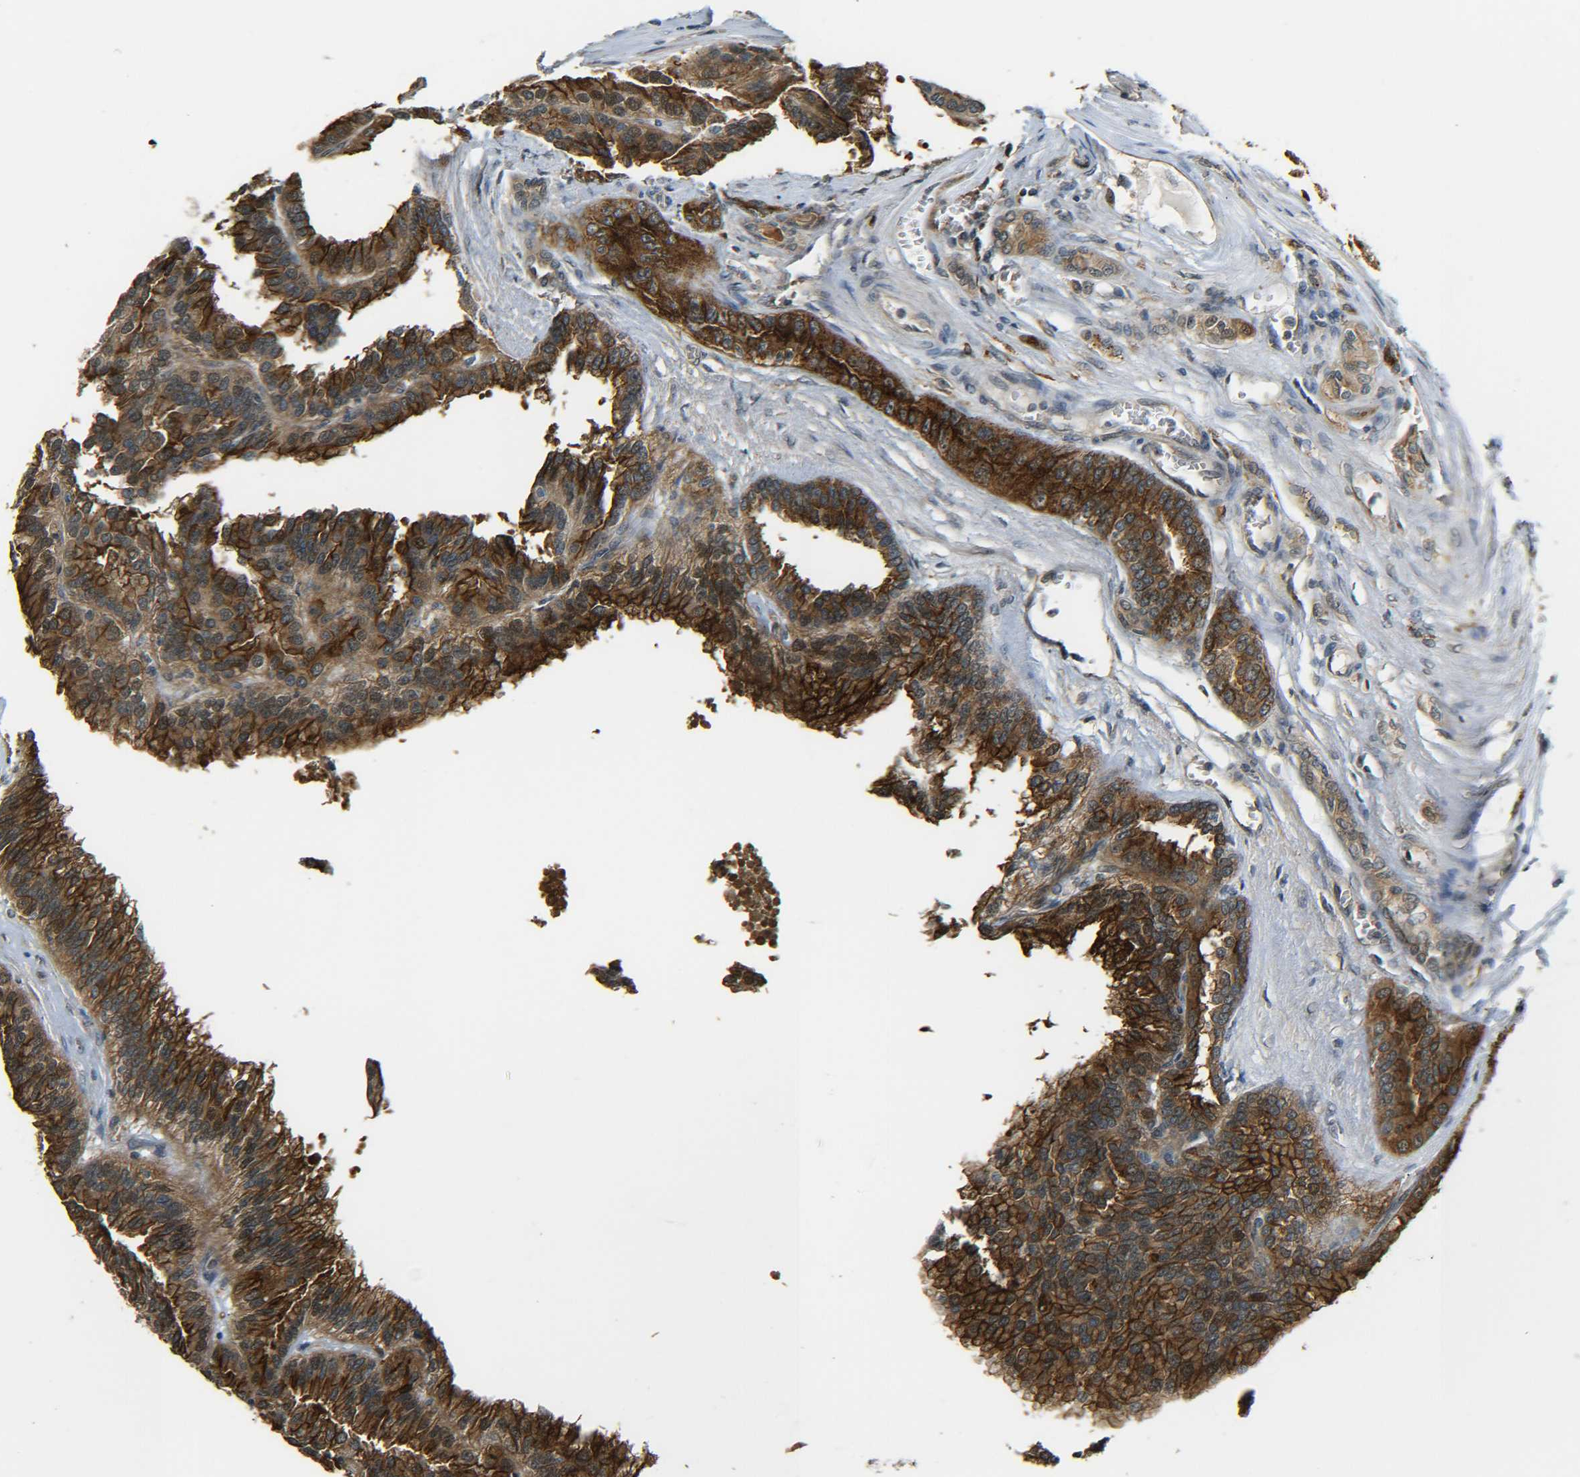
{"staining": {"intensity": "strong", "quantity": "25%-75%", "location": "cytoplasmic/membranous"}, "tissue": "renal cancer", "cell_type": "Tumor cells", "image_type": "cancer", "snomed": [{"axis": "morphology", "description": "Adenocarcinoma, NOS"}, {"axis": "topography", "description": "Kidney"}], "caption": "Immunohistochemical staining of renal adenocarcinoma demonstrates high levels of strong cytoplasmic/membranous protein expression in about 25%-75% of tumor cells.", "gene": "DAB2", "patient": {"sex": "male", "age": 46}}